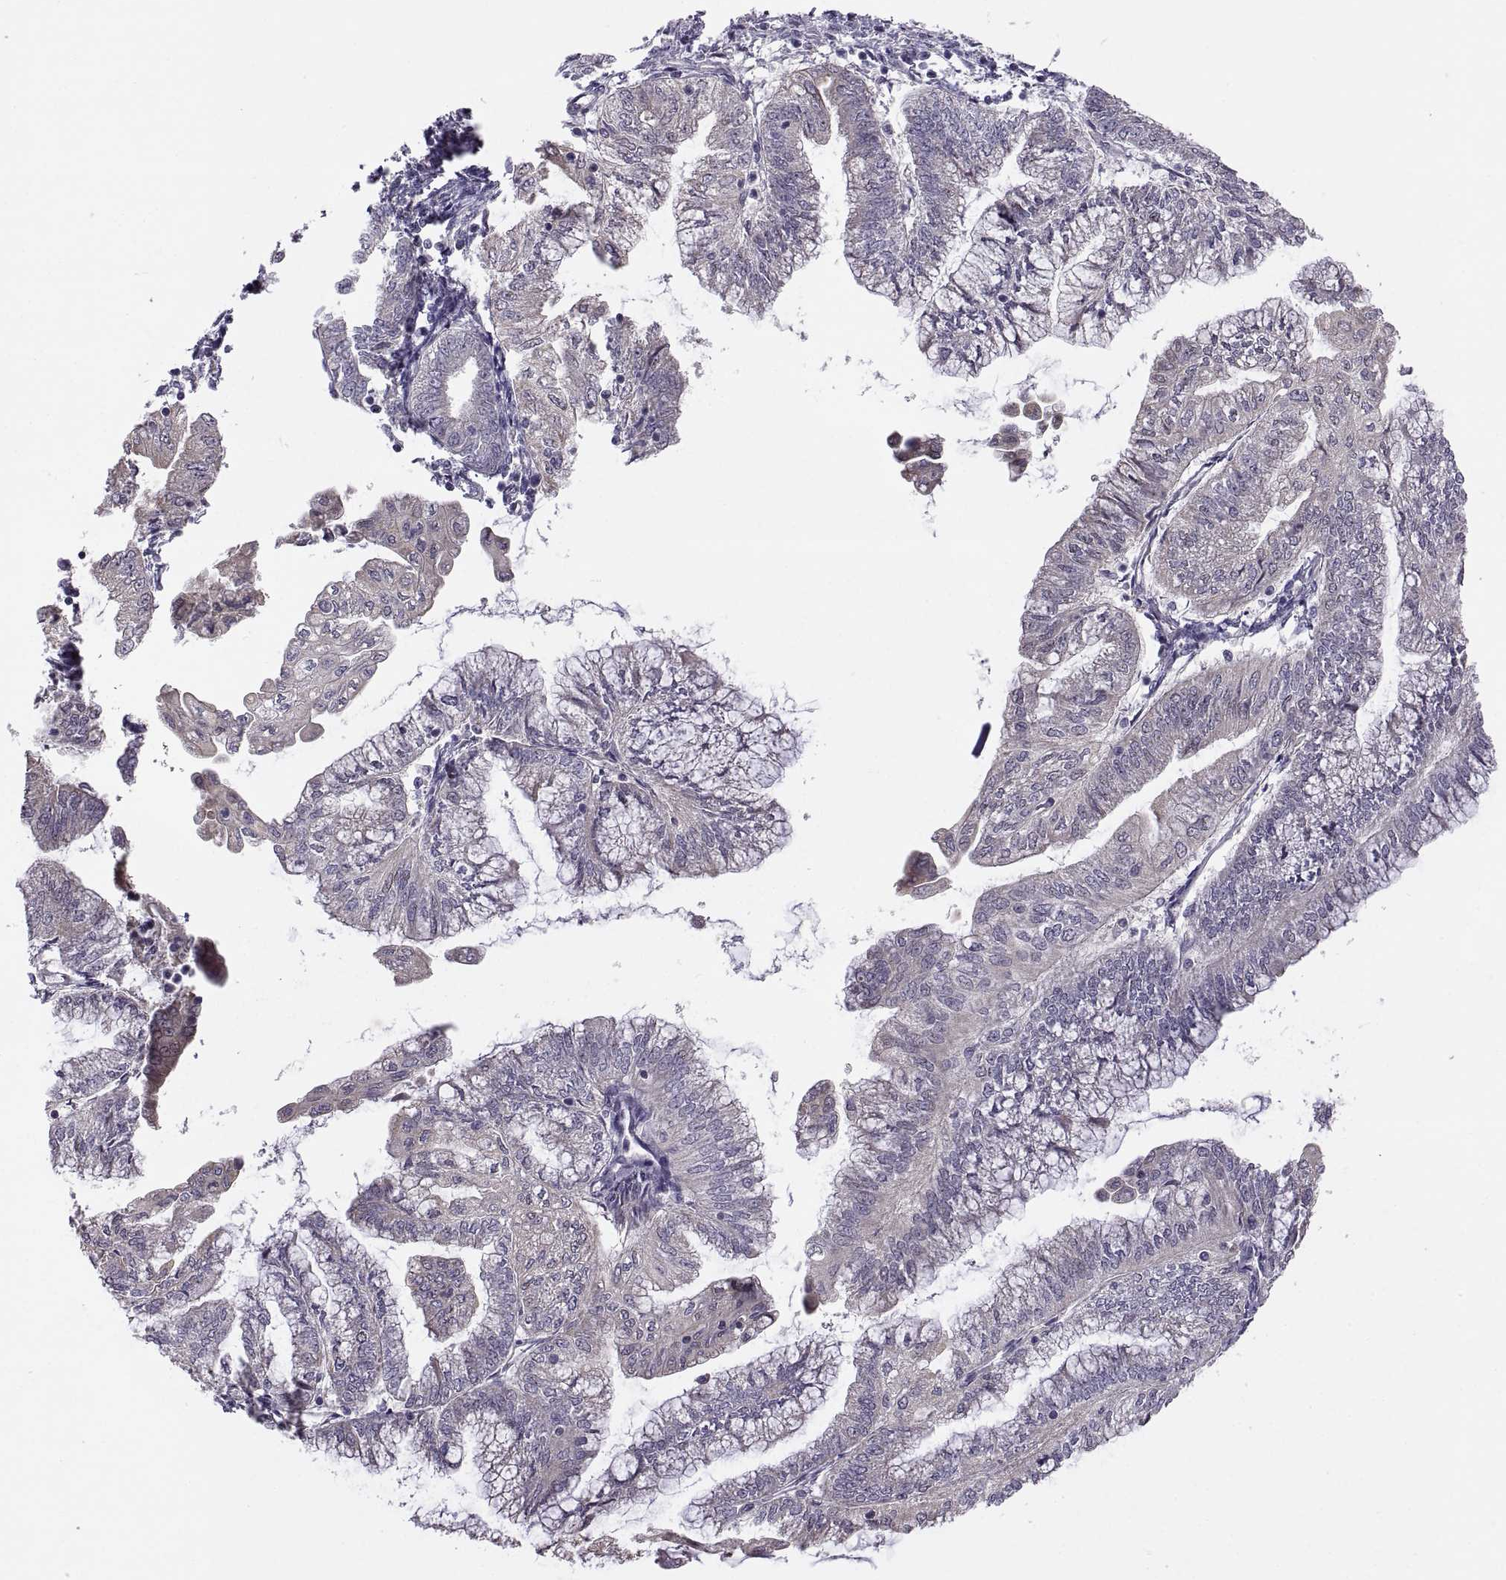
{"staining": {"intensity": "negative", "quantity": "none", "location": "none"}, "tissue": "endometrial cancer", "cell_type": "Tumor cells", "image_type": "cancer", "snomed": [{"axis": "morphology", "description": "Adenocarcinoma, NOS"}, {"axis": "topography", "description": "Endometrium"}], "caption": "DAB immunohistochemical staining of endometrial cancer (adenocarcinoma) shows no significant positivity in tumor cells.", "gene": "ACSBG2", "patient": {"sex": "female", "age": 55}}